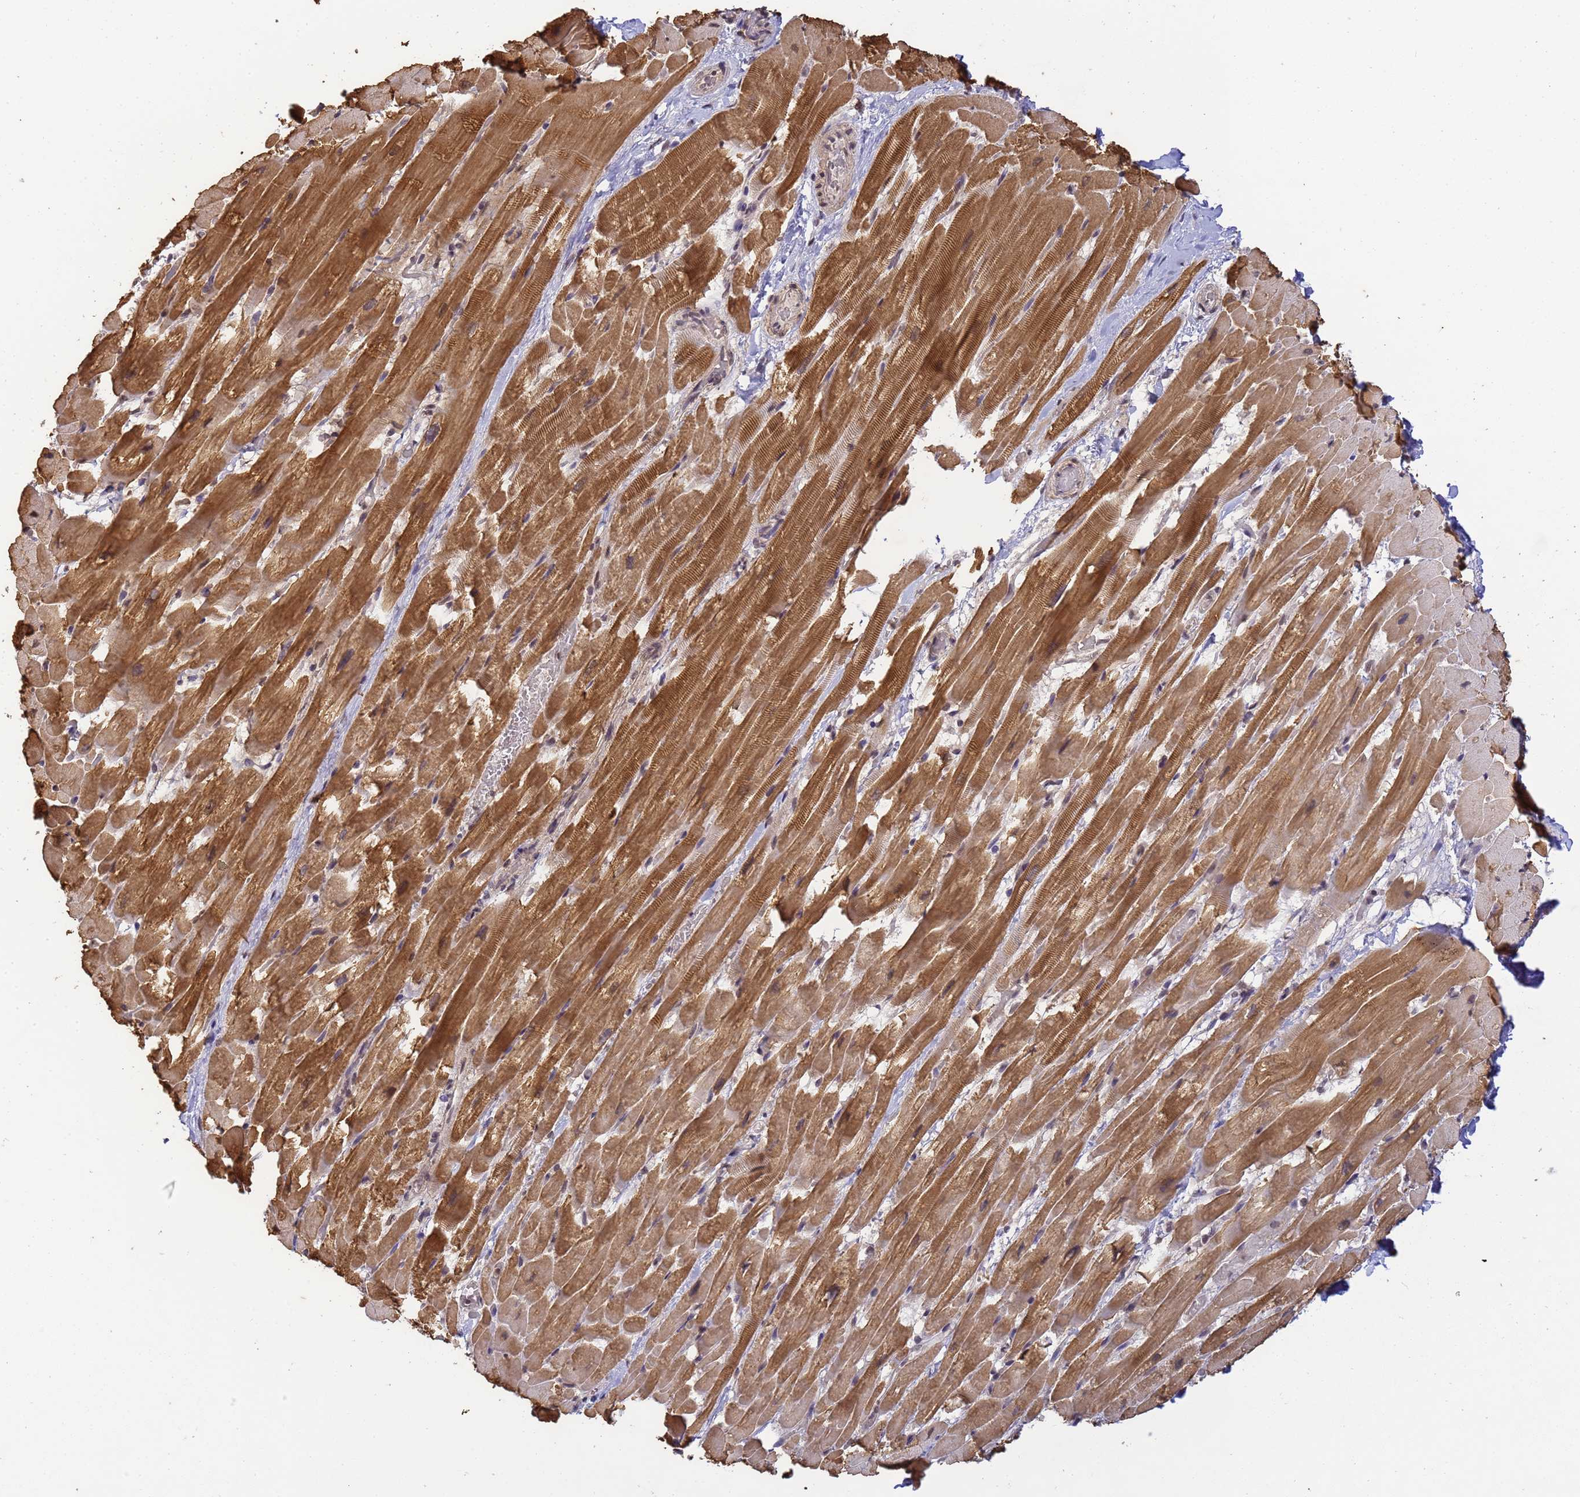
{"staining": {"intensity": "moderate", "quantity": ">75%", "location": "cytoplasmic/membranous"}, "tissue": "heart muscle", "cell_type": "Cardiomyocytes", "image_type": "normal", "snomed": [{"axis": "morphology", "description": "Normal tissue, NOS"}, {"axis": "topography", "description": "Heart"}], "caption": "Cardiomyocytes show medium levels of moderate cytoplasmic/membranous expression in about >75% of cells in benign heart muscle. The protein of interest is stained brown, and the nuclei are stained in blue (DAB (3,3'-diaminobenzidine) IHC with brightfield microscopy, high magnification).", "gene": "MYL7", "patient": {"sex": "male", "age": 37}}